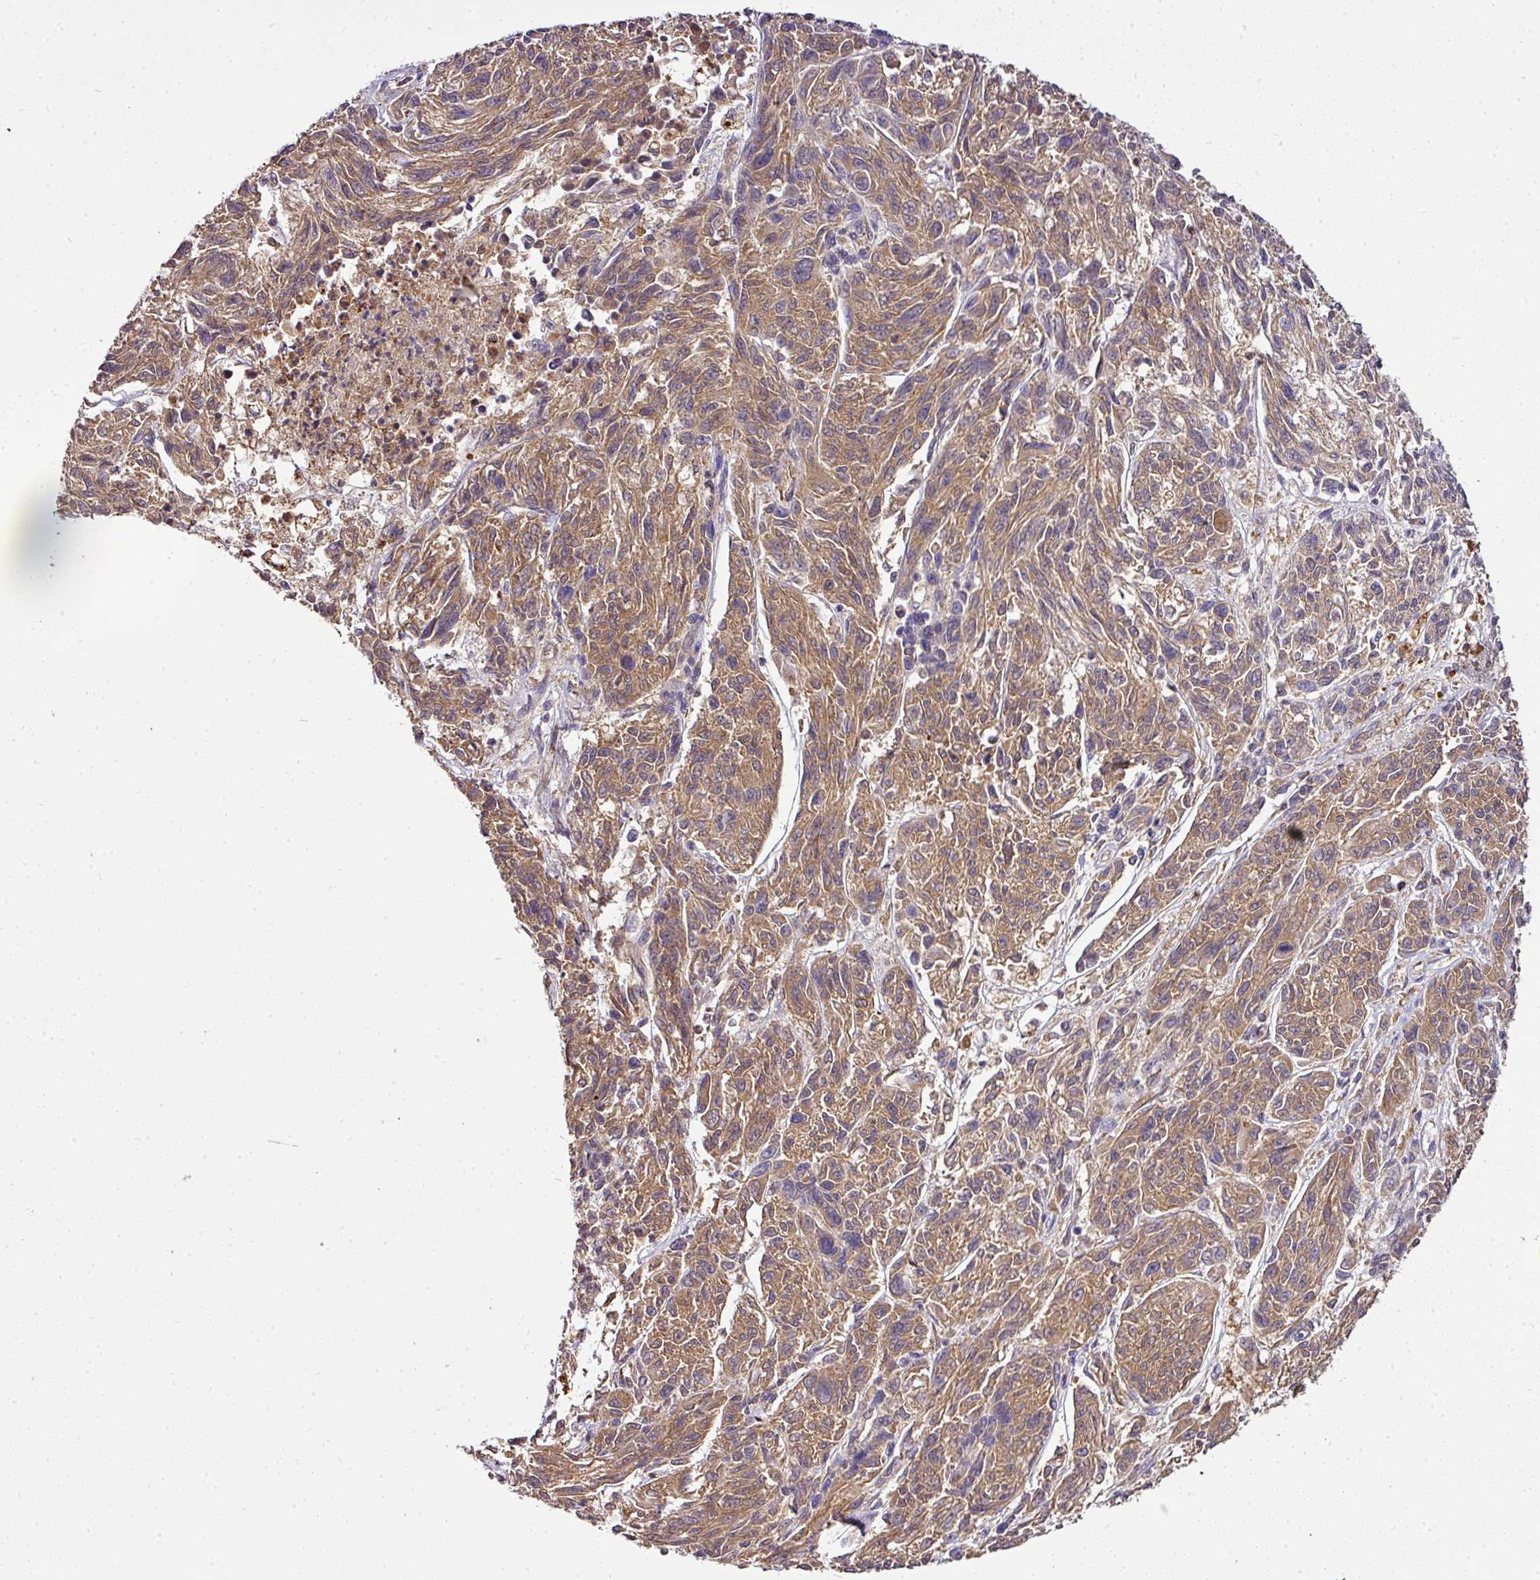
{"staining": {"intensity": "moderate", "quantity": ">75%", "location": "cytoplasmic/membranous"}, "tissue": "melanoma", "cell_type": "Tumor cells", "image_type": "cancer", "snomed": [{"axis": "morphology", "description": "Malignant melanoma, NOS"}, {"axis": "topography", "description": "Skin"}], "caption": "Protein positivity by immunohistochemistry (IHC) demonstrates moderate cytoplasmic/membranous positivity in approximately >75% of tumor cells in malignant melanoma. The staining was performed using DAB (3,3'-diaminobenzidine) to visualize the protein expression in brown, while the nuclei were stained in blue with hematoxylin (Magnification: 20x).", "gene": "CAB39L", "patient": {"sex": "male", "age": 53}}